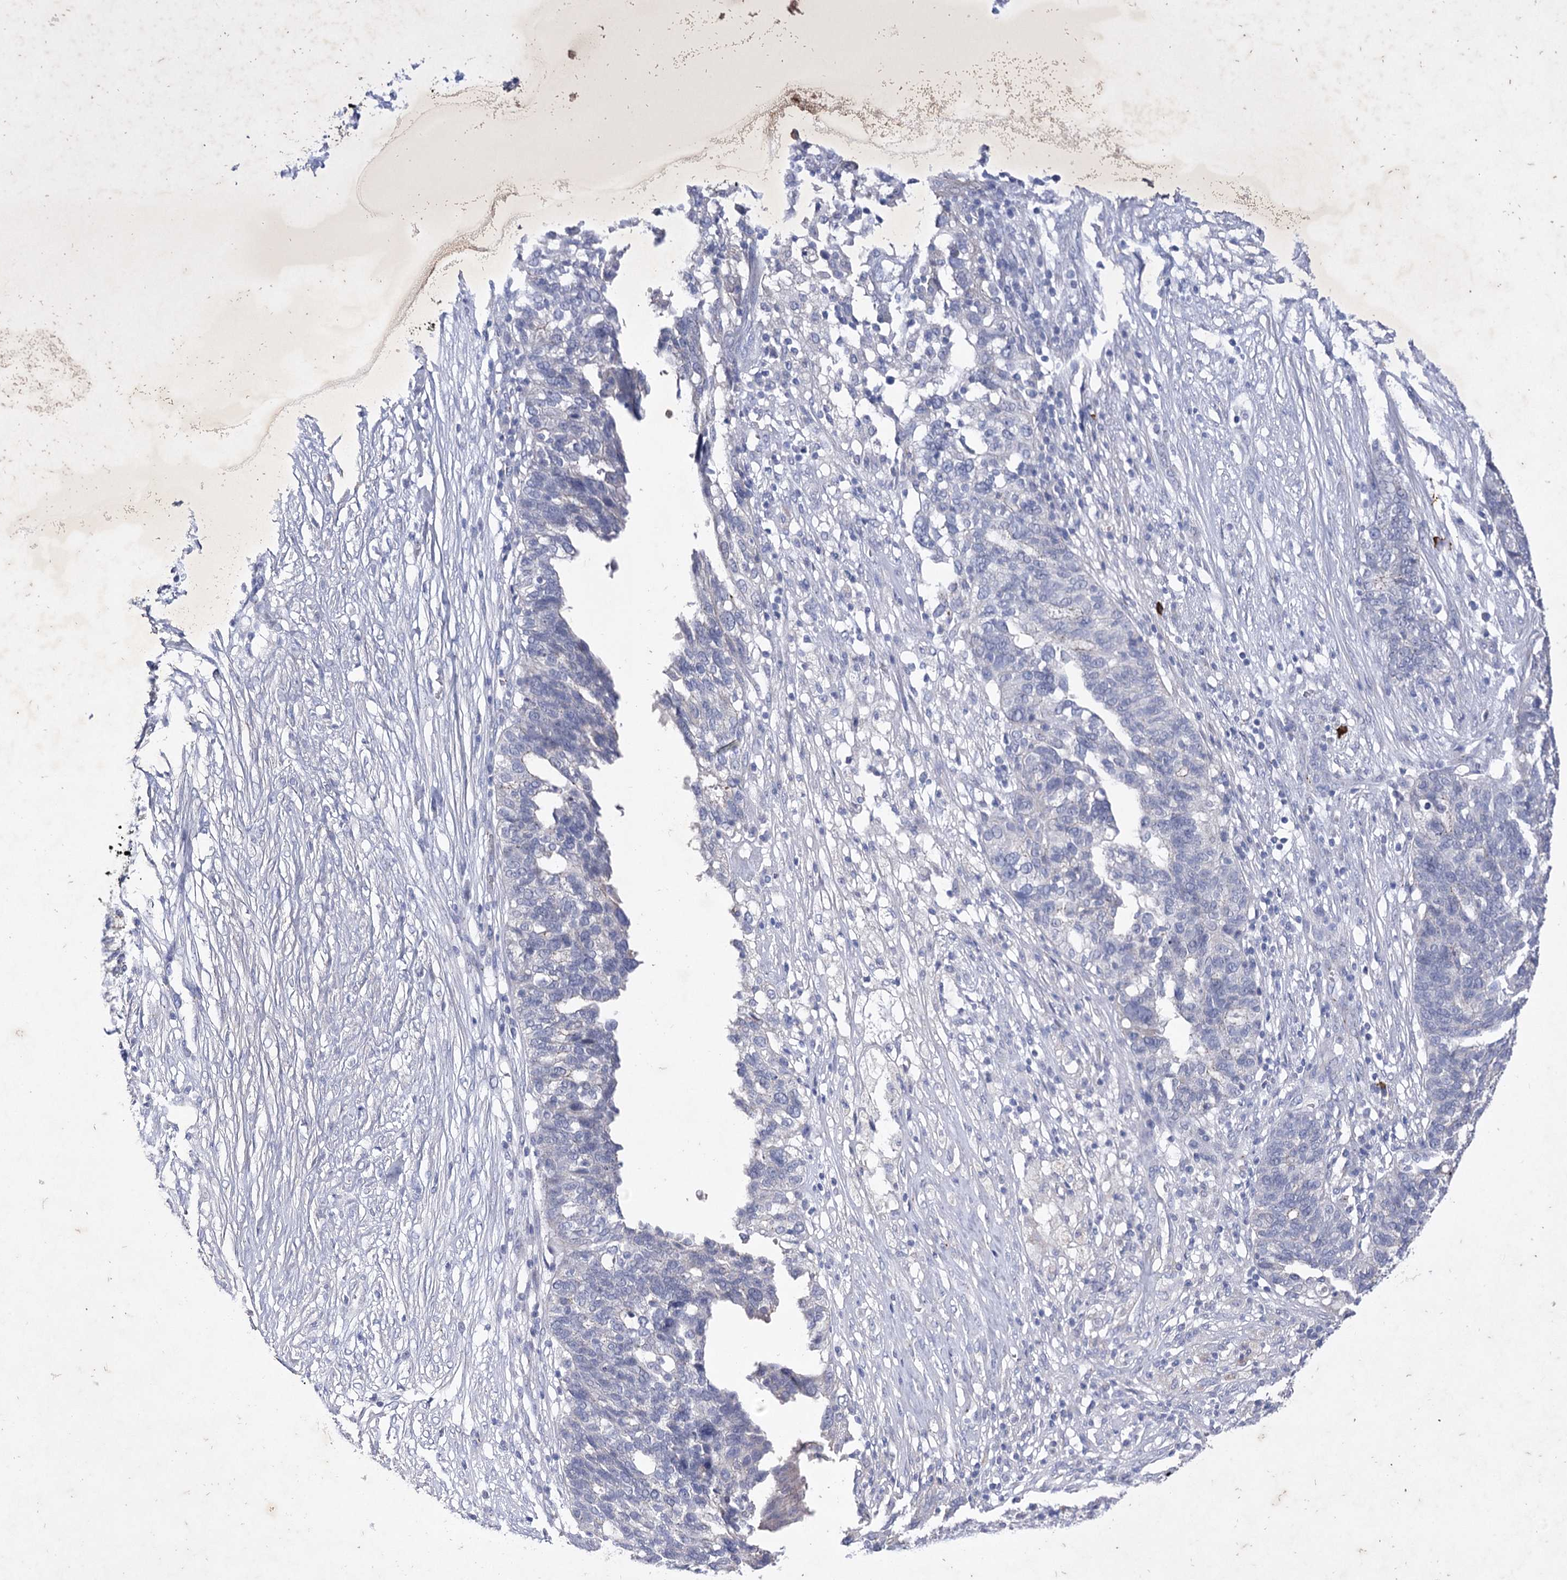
{"staining": {"intensity": "negative", "quantity": "none", "location": "none"}, "tissue": "ovarian cancer", "cell_type": "Tumor cells", "image_type": "cancer", "snomed": [{"axis": "morphology", "description": "Cystadenocarcinoma, serous, NOS"}, {"axis": "topography", "description": "Ovary"}], "caption": "Tumor cells are negative for protein expression in human ovarian cancer. Nuclei are stained in blue.", "gene": "COX15", "patient": {"sex": "female", "age": 59}}